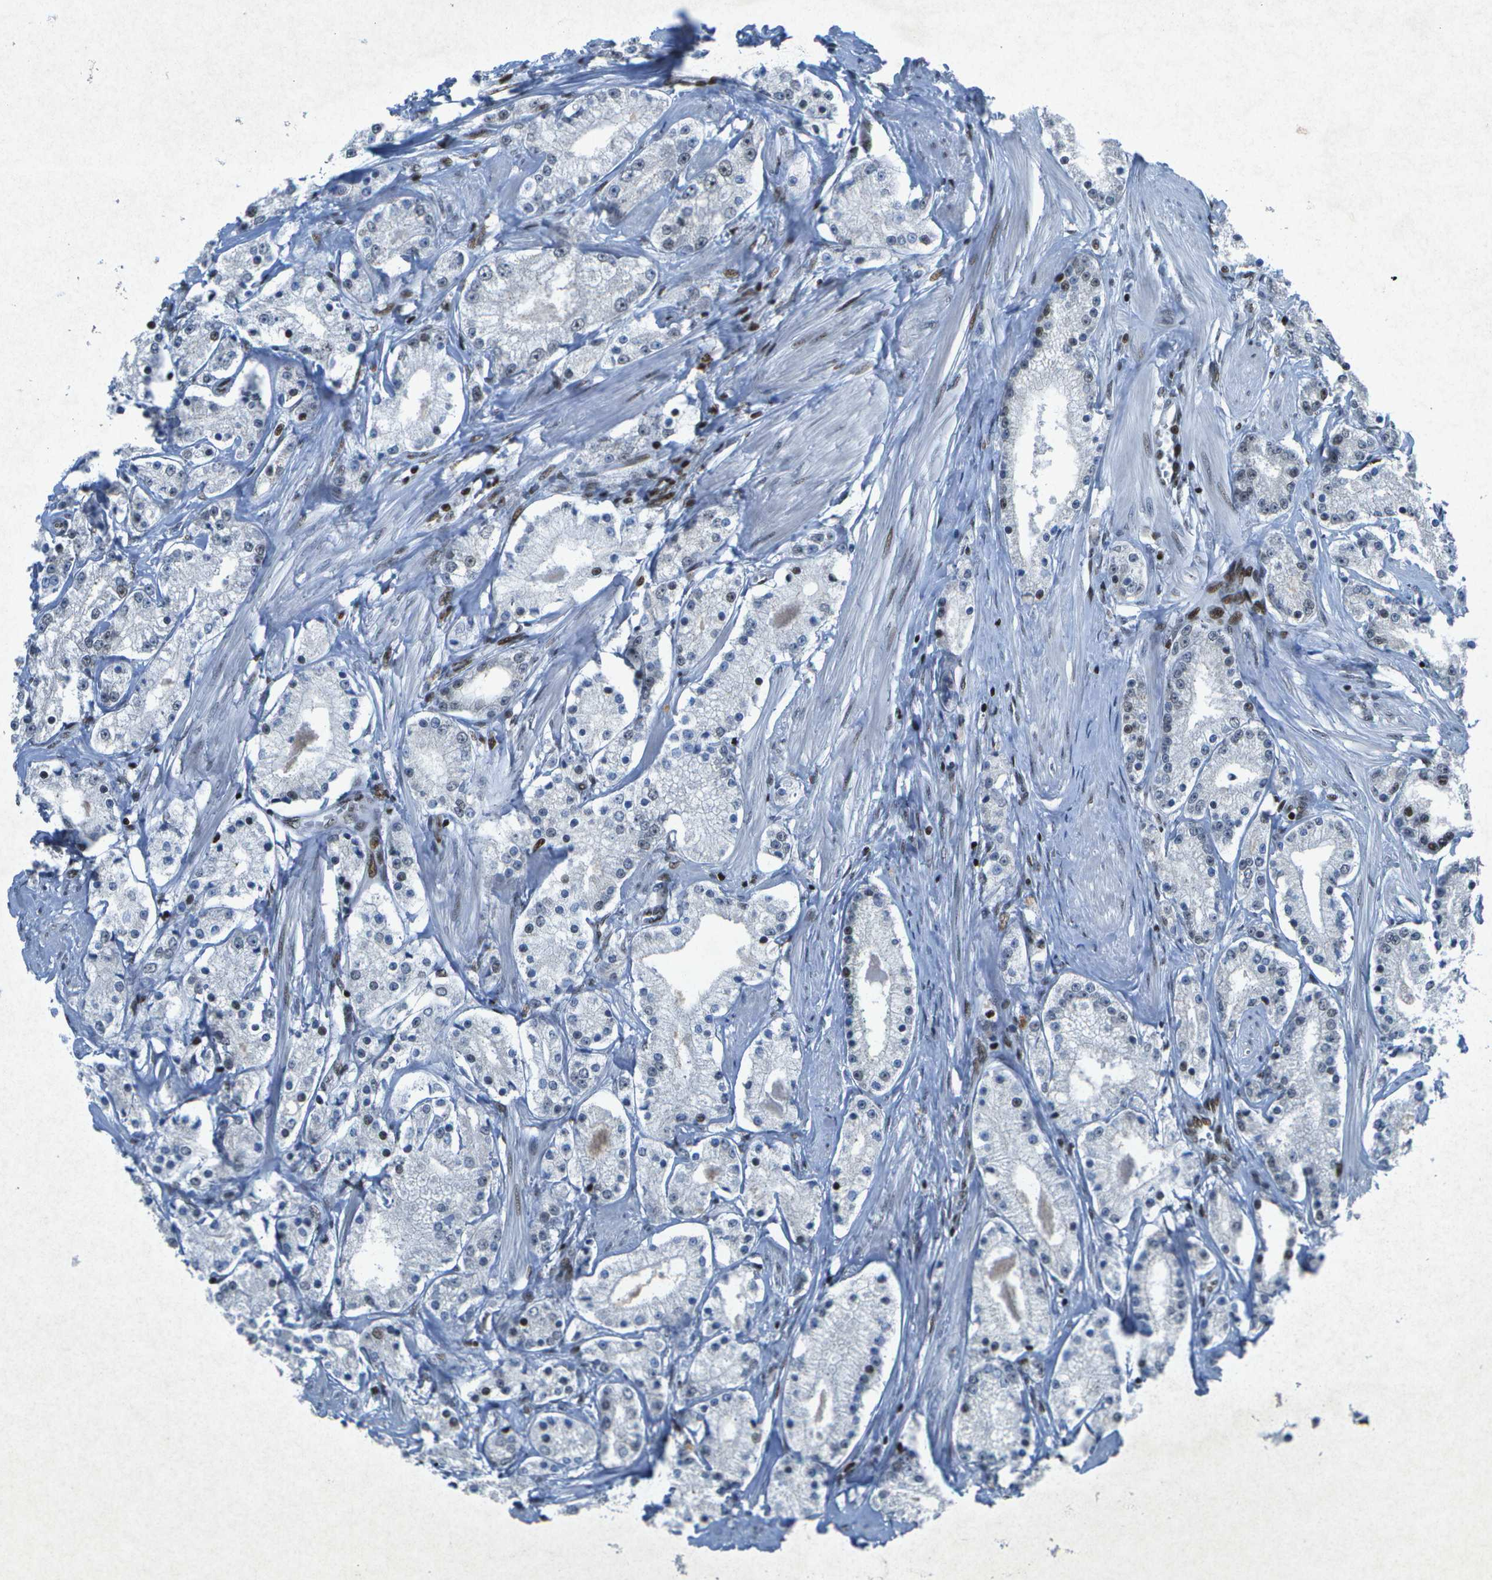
{"staining": {"intensity": "moderate", "quantity": "<25%", "location": "nuclear"}, "tissue": "prostate cancer", "cell_type": "Tumor cells", "image_type": "cancer", "snomed": [{"axis": "morphology", "description": "Adenocarcinoma, Low grade"}, {"axis": "topography", "description": "Prostate"}], "caption": "The immunohistochemical stain highlights moderate nuclear positivity in tumor cells of low-grade adenocarcinoma (prostate) tissue.", "gene": "MTA2", "patient": {"sex": "male", "age": 63}}